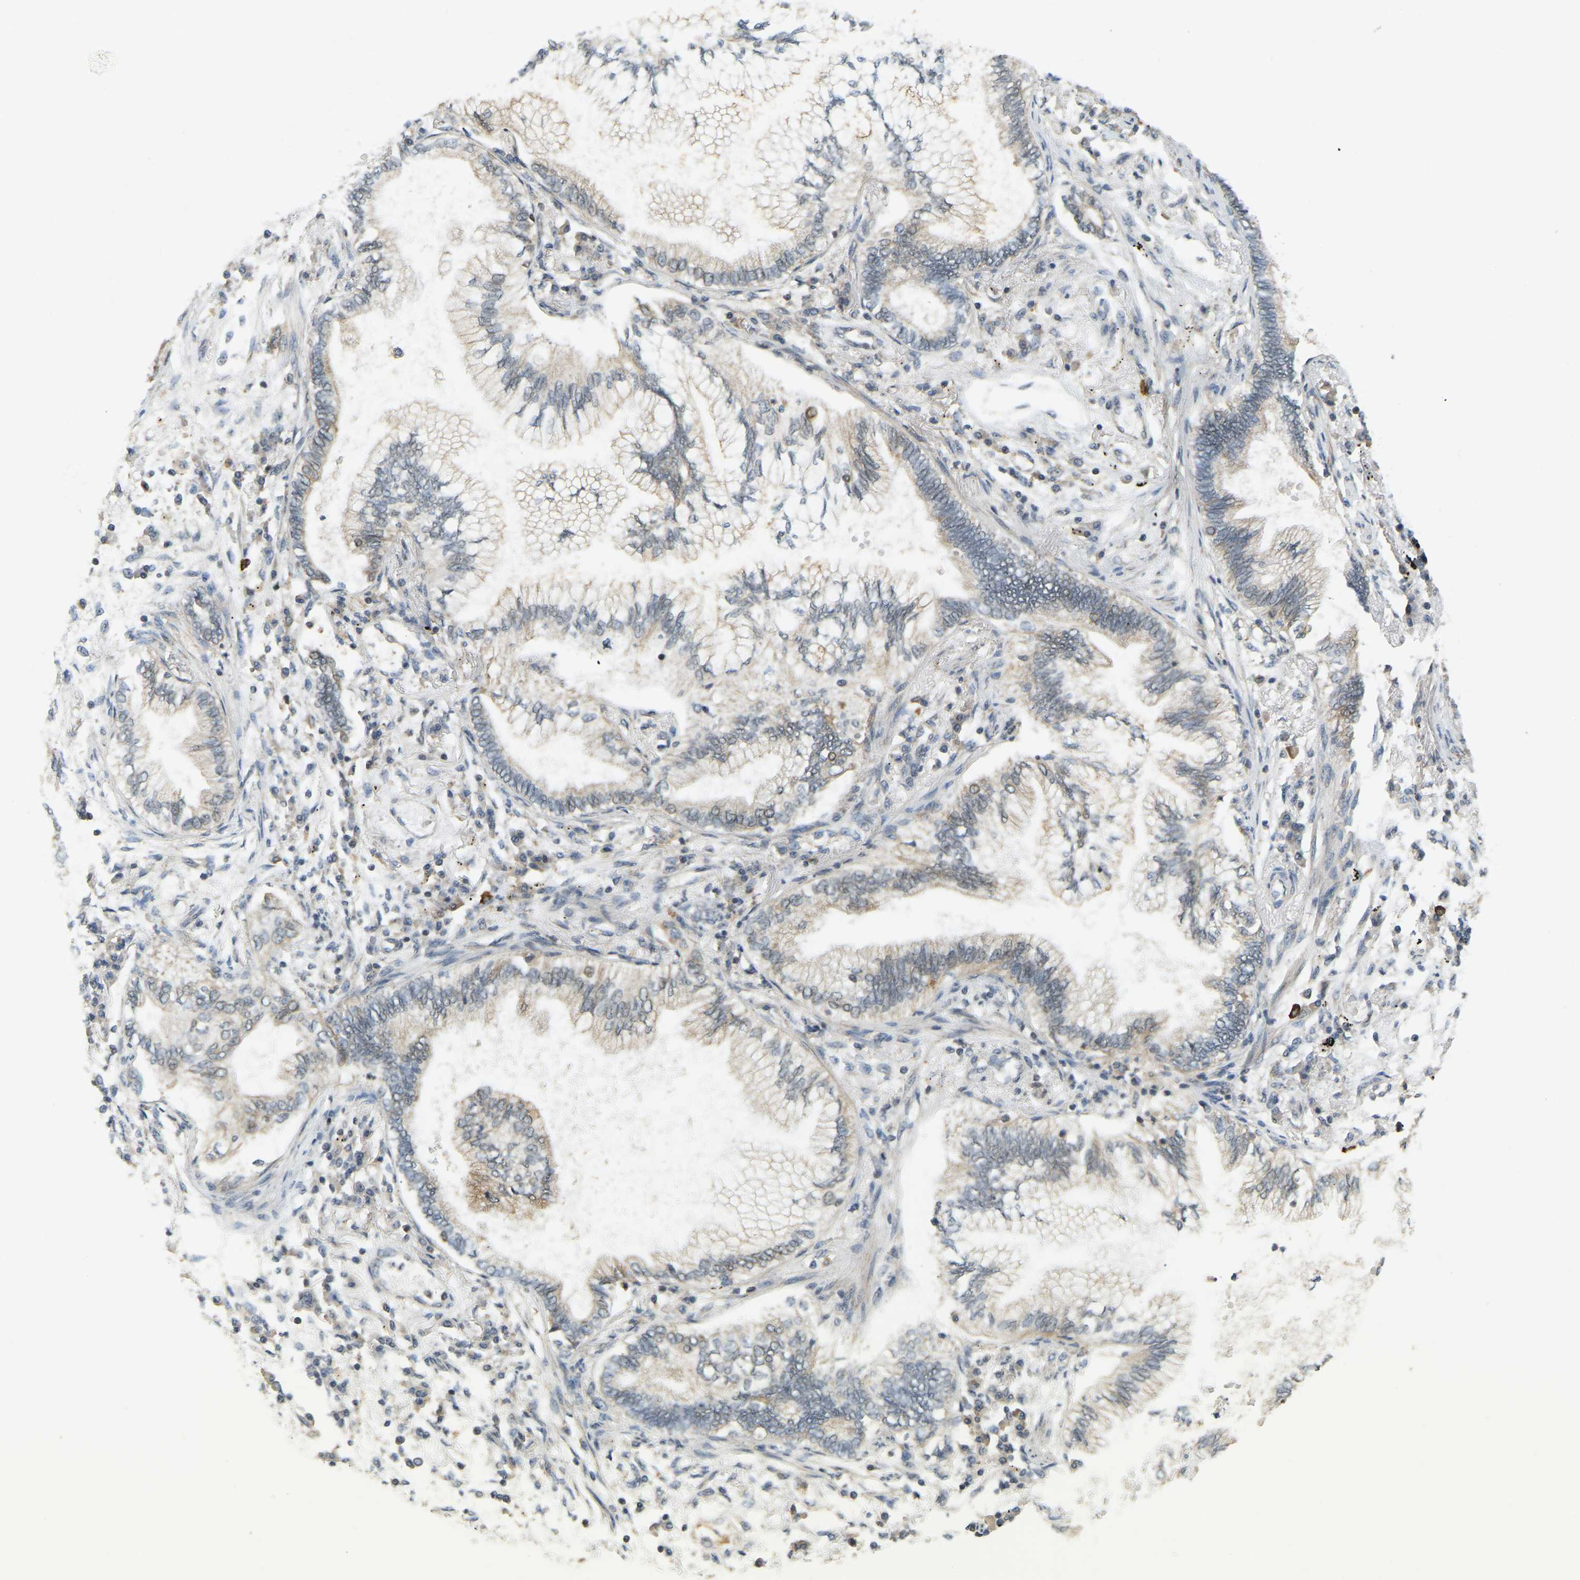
{"staining": {"intensity": "moderate", "quantity": "<25%", "location": "cytoplasmic/membranous"}, "tissue": "lung cancer", "cell_type": "Tumor cells", "image_type": "cancer", "snomed": [{"axis": "morphology", "description": "Normal tissue, NOS"}, {"axis": "morphology", "description": "Adenocarcinoma, NOS"}, {"axis": "topography", "description": "Bronchus"}, {"axis": "topography", "description": "Lung"}], "caption": "Human adenocarcinoma (lung) stained with a protein marker demonstrates moderate staining in tumor cells.", "gene": "BRF2", "patient": {"sex": "female", "age": 70}}